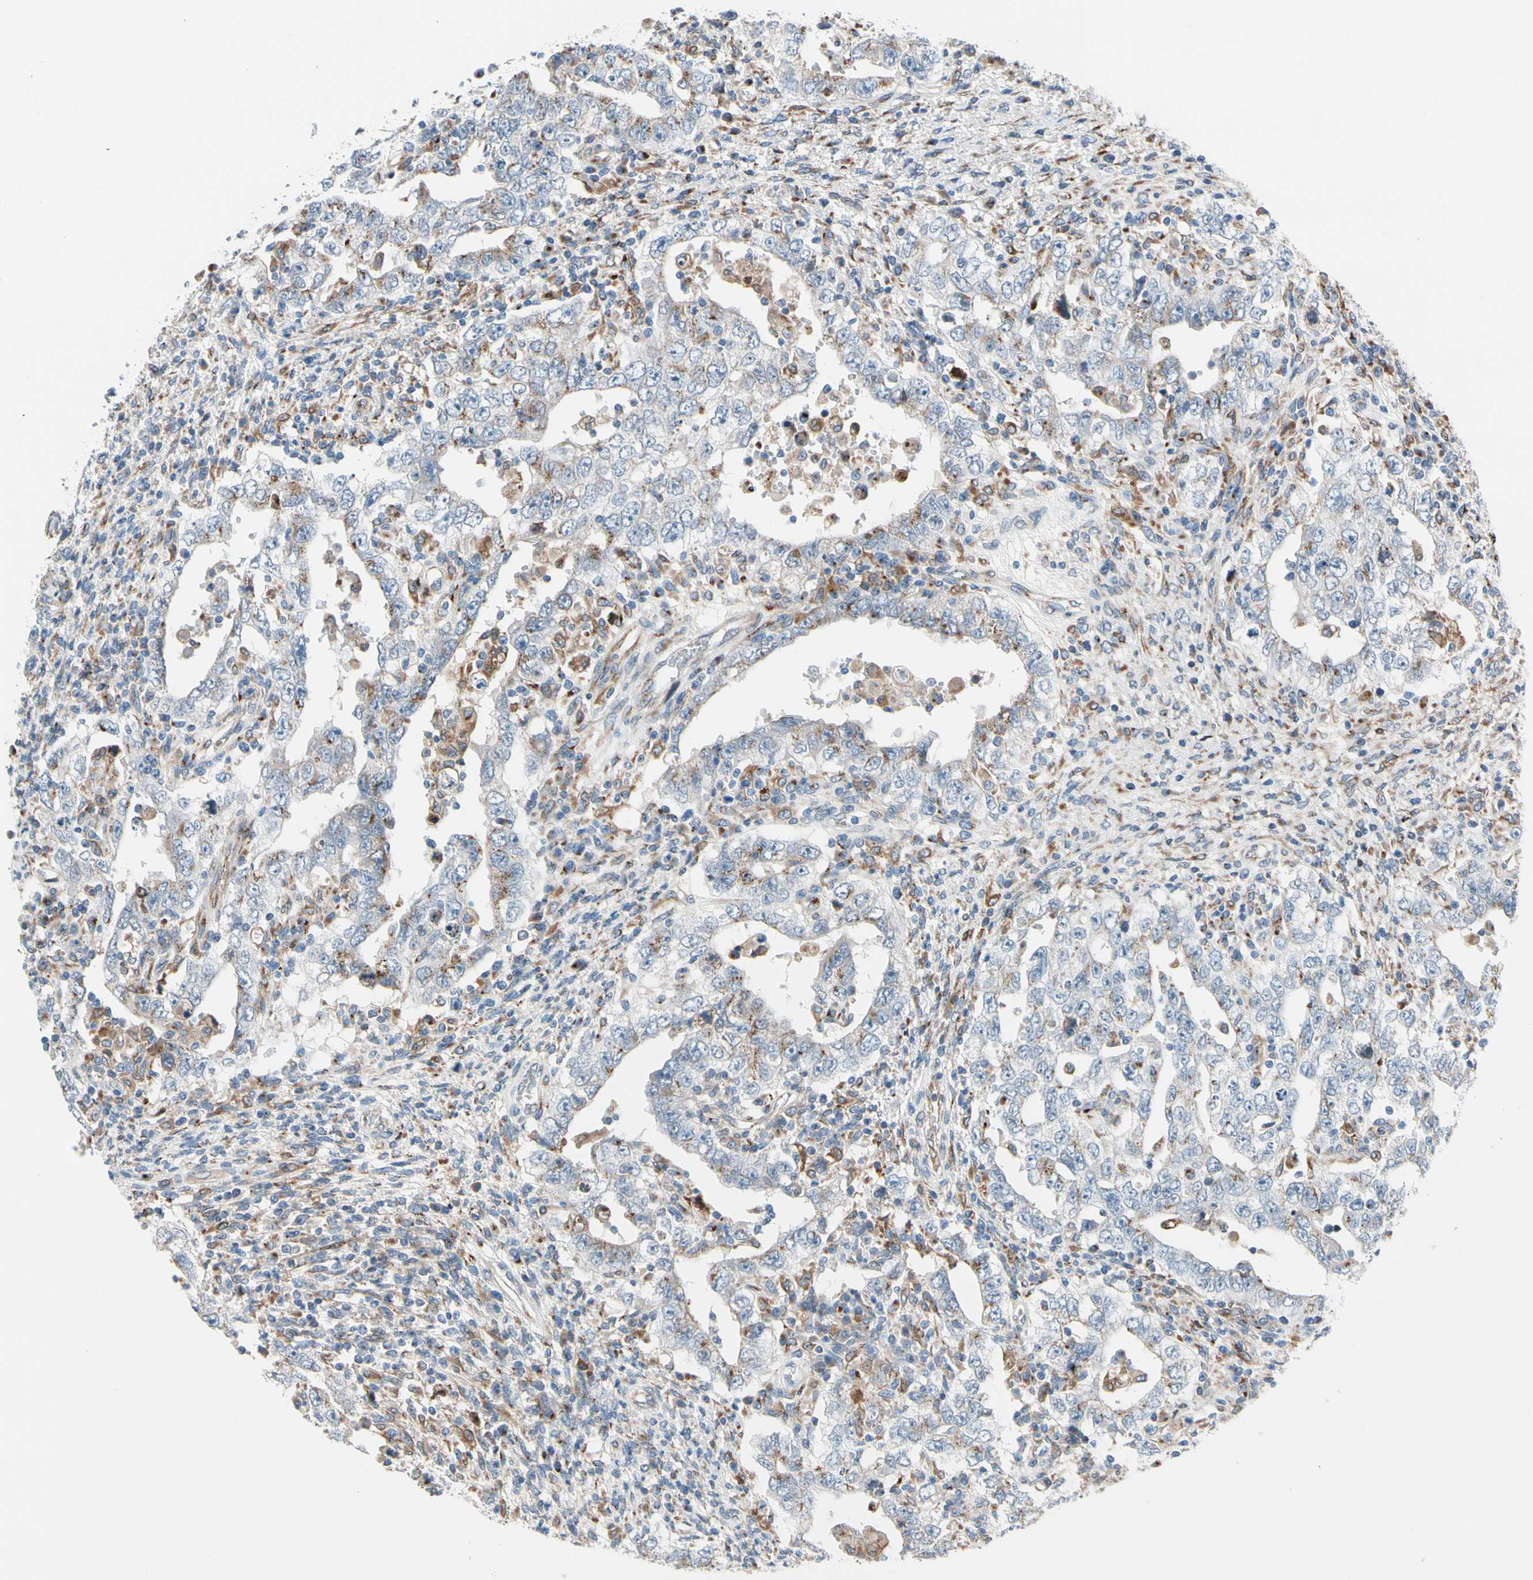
{"staining": {"intensity": "moderate", "quantity": "<25%", "location": "cytoplasmic/membranous"}, "tissue": "testis cancer", "cell_type": "Tumor cells", "image_type": "cancer", "snomed": [{"axis": "morphology", "description": "Carcinoma, Embryonal, NOS"}, {"axis": "topography", "description": "Testis"}], "caption": "Tumor cells show moderate cytoplasmic/membranous staining in approximately <25% of cells in testis embryonal carcinoma.", "gene": "NUCB1", "patient": {"sex": "male", "age": 26}}